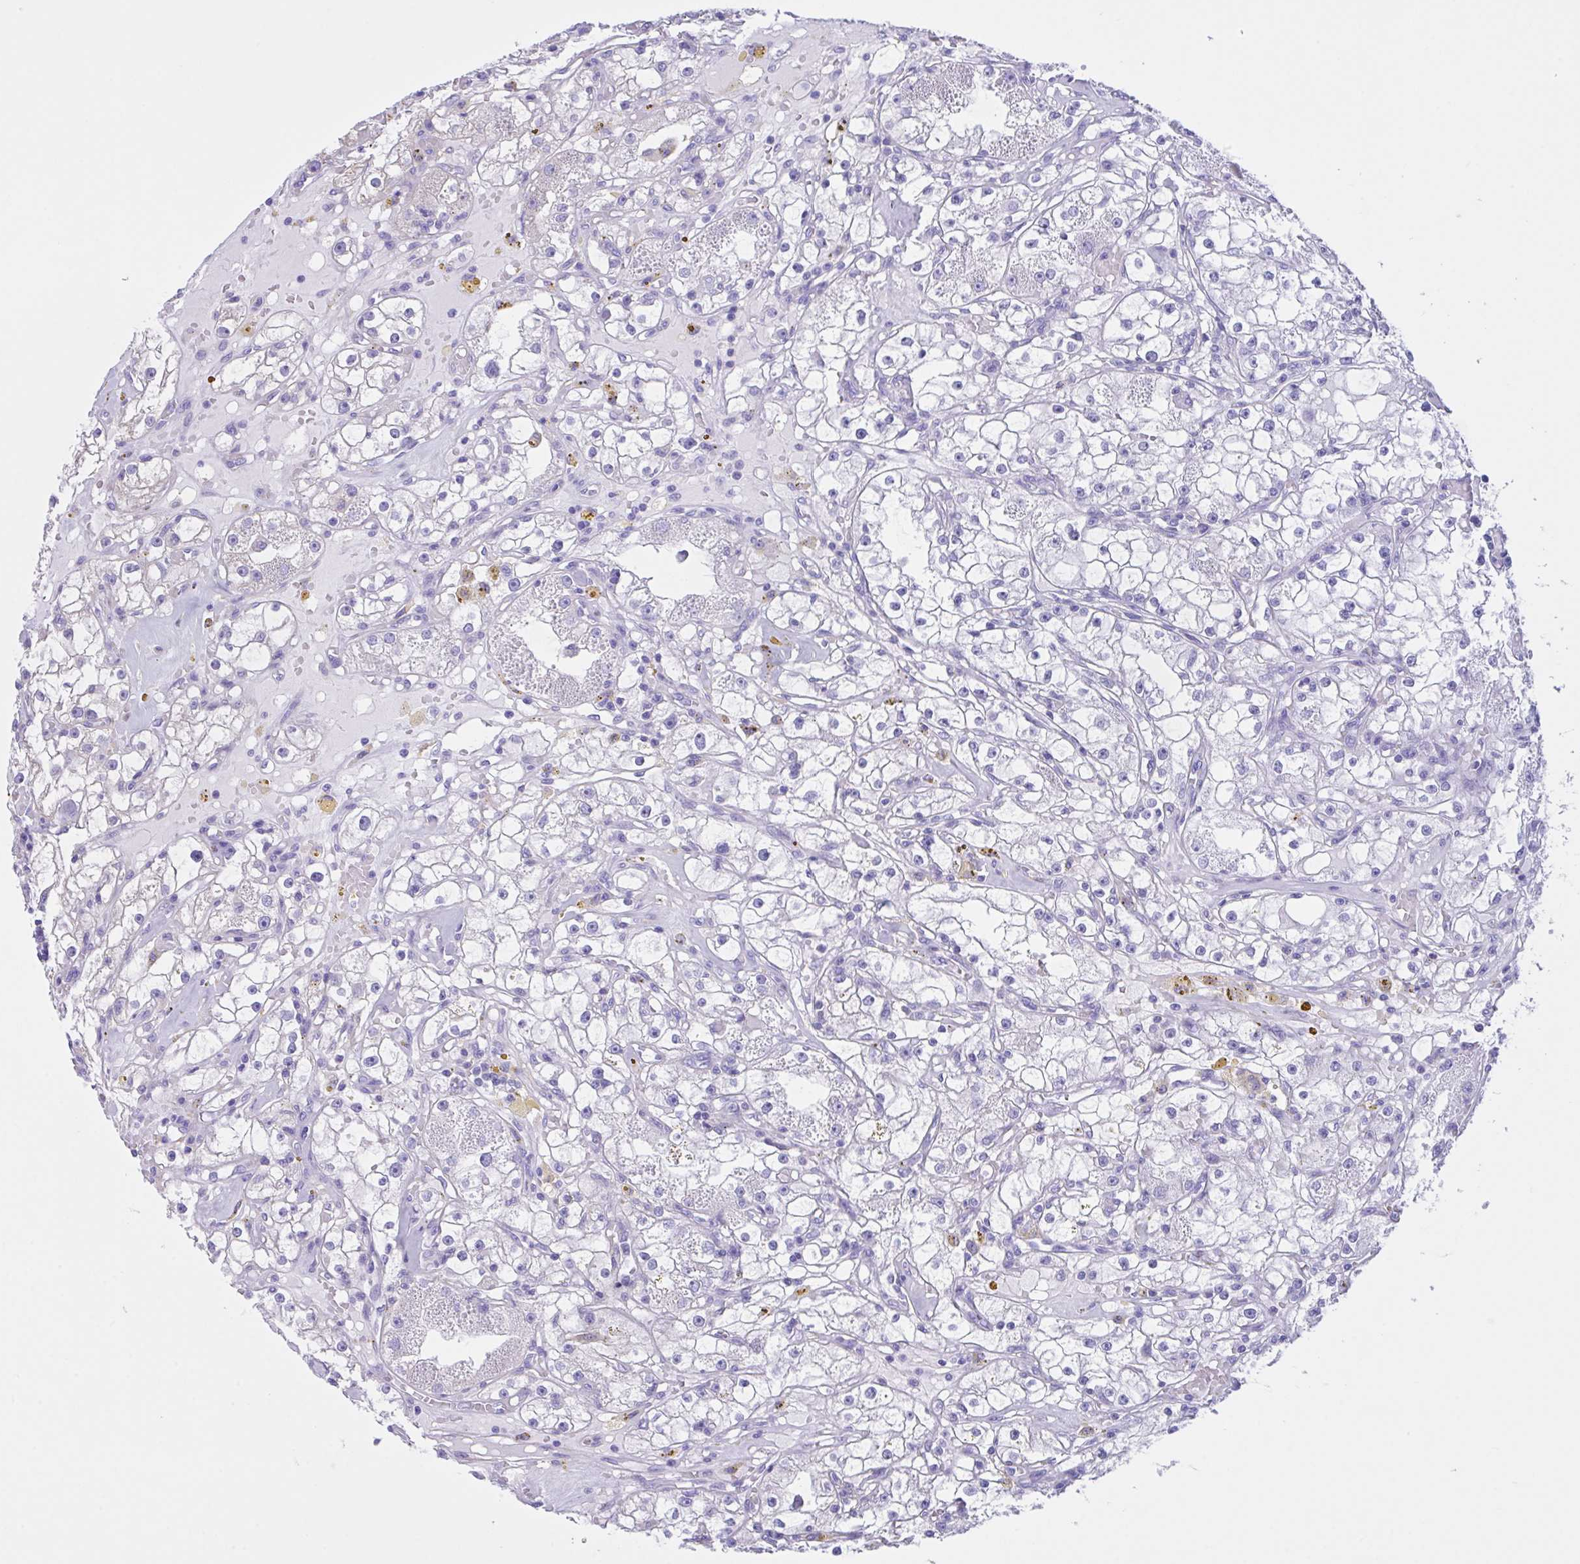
{"staining": {"intensity": "moderate", "quantity": "<25%", "location": "cytoplasmic/membranous"}, "tissue": "renal cancer", "cell_type": "Tumor cells", "image_type": "cancer", "snomed": [{"axis": "morphology", "description": "Adenocarcinoma, NOS"}, {"axis": "topography", "description": "Kidney"}], "caption": "The micrograph displays staining of adenocarcinoma (renal), revealing moderate cytoplasmic/membranous protein positivity (brown color) within tumor cells. (Stains: DAB in brown, nuclei in blue, Microscopy: brightfield microscopy at high magnification).", "gene": "OR51M1", "patient": {"sex": "male", "age": 56}}